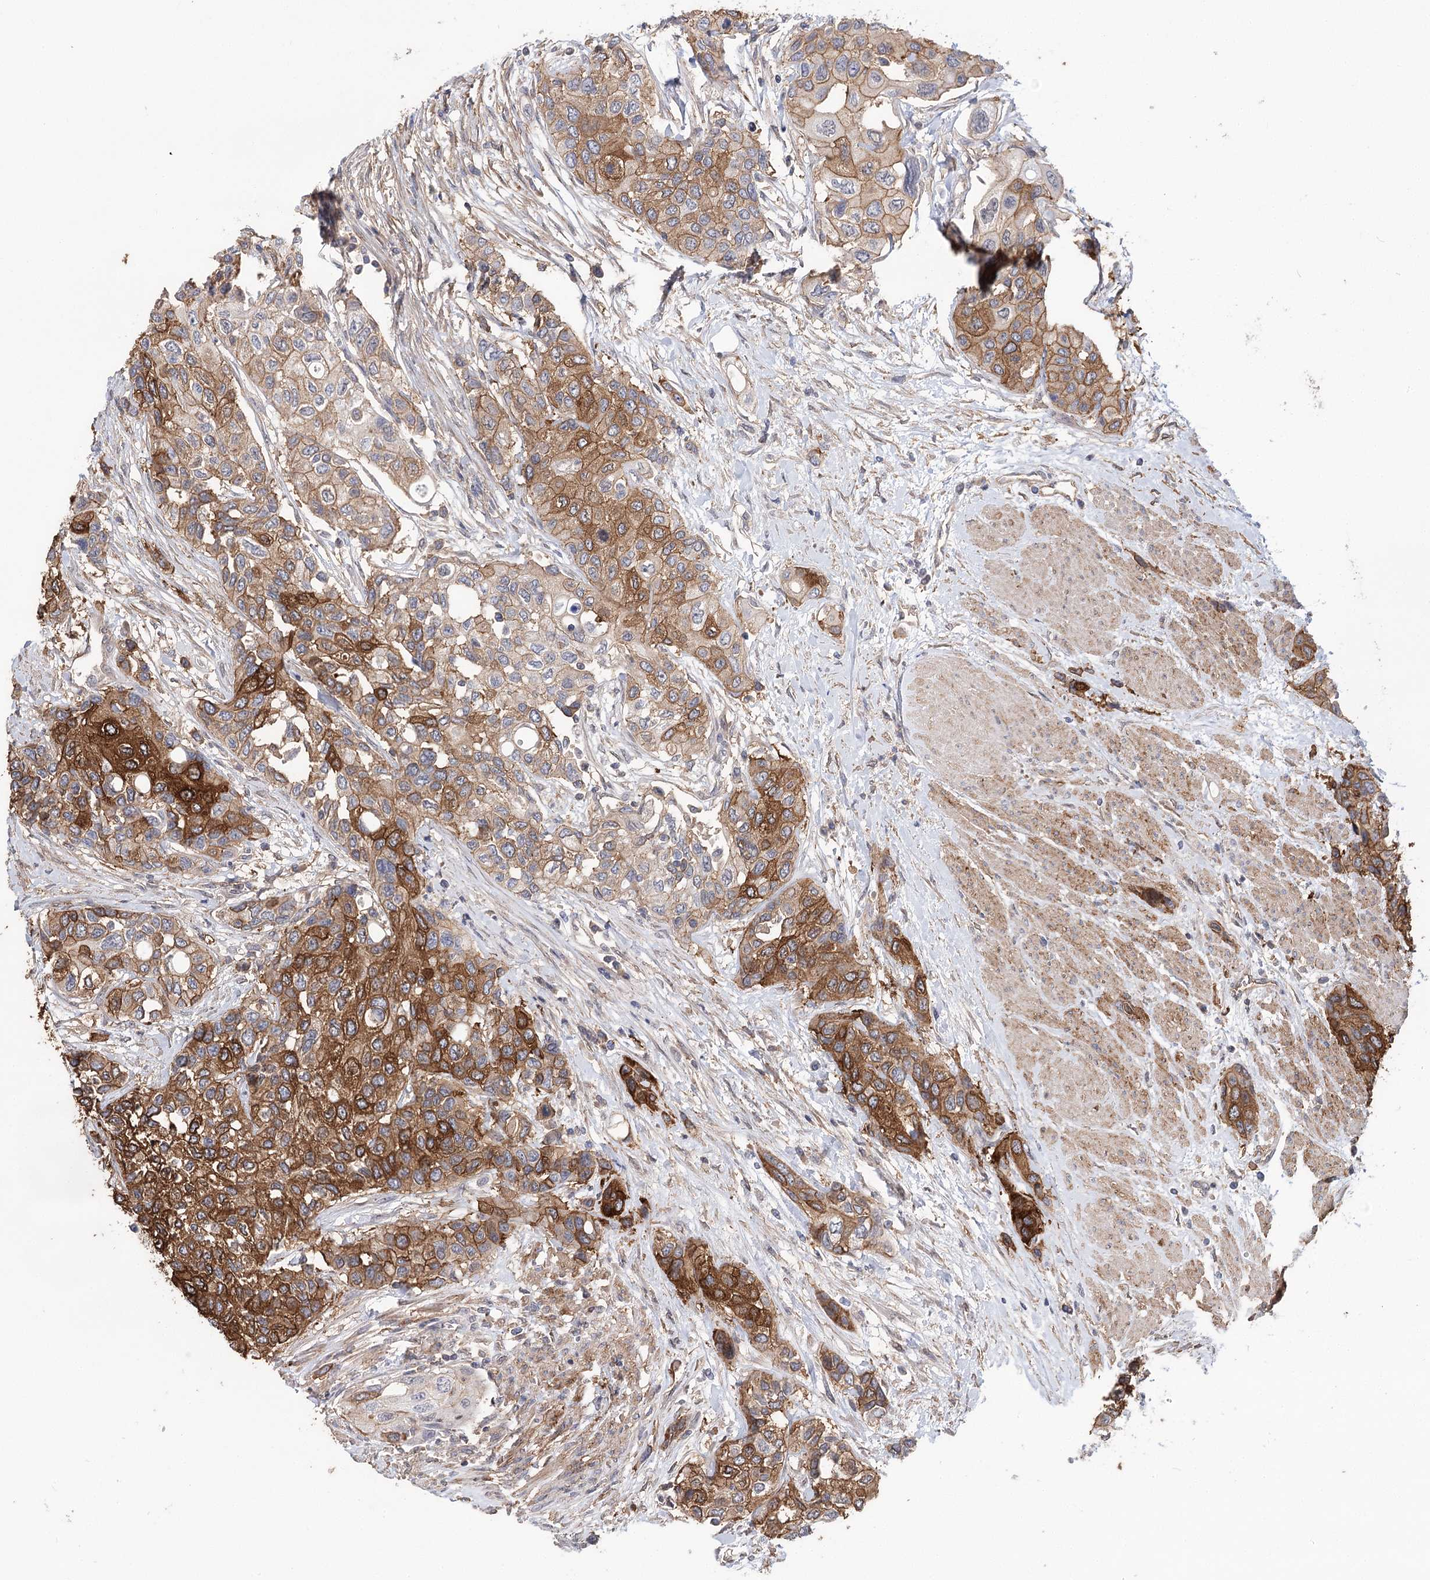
{"staining": {"intensity": "strong", "quantity": ">75%", "location": "cytoplasmic/membranous"}, "tissue": "urothelial cancer", "cell_type": "Tumor cells", "image_type": "cancer", "snomed": [{"axis": "morphology", "description": "Normal tissue, NOS"}, {"axis": "morphology", "description": "Urothelial carcinoma, High grade"}, {"axis": "topography", "description": "Vascular tissue"}, {"axis": "topography", "description": "Urinary bladder"}], "caption": "Human urothelial cancer stained for a protein (brown) reveals strong cytoplasmic/membranous positive positivity in about >75% of tumor cells.", "gene": "TMEM218", "patient": {"sex": "female", "age": 56}}